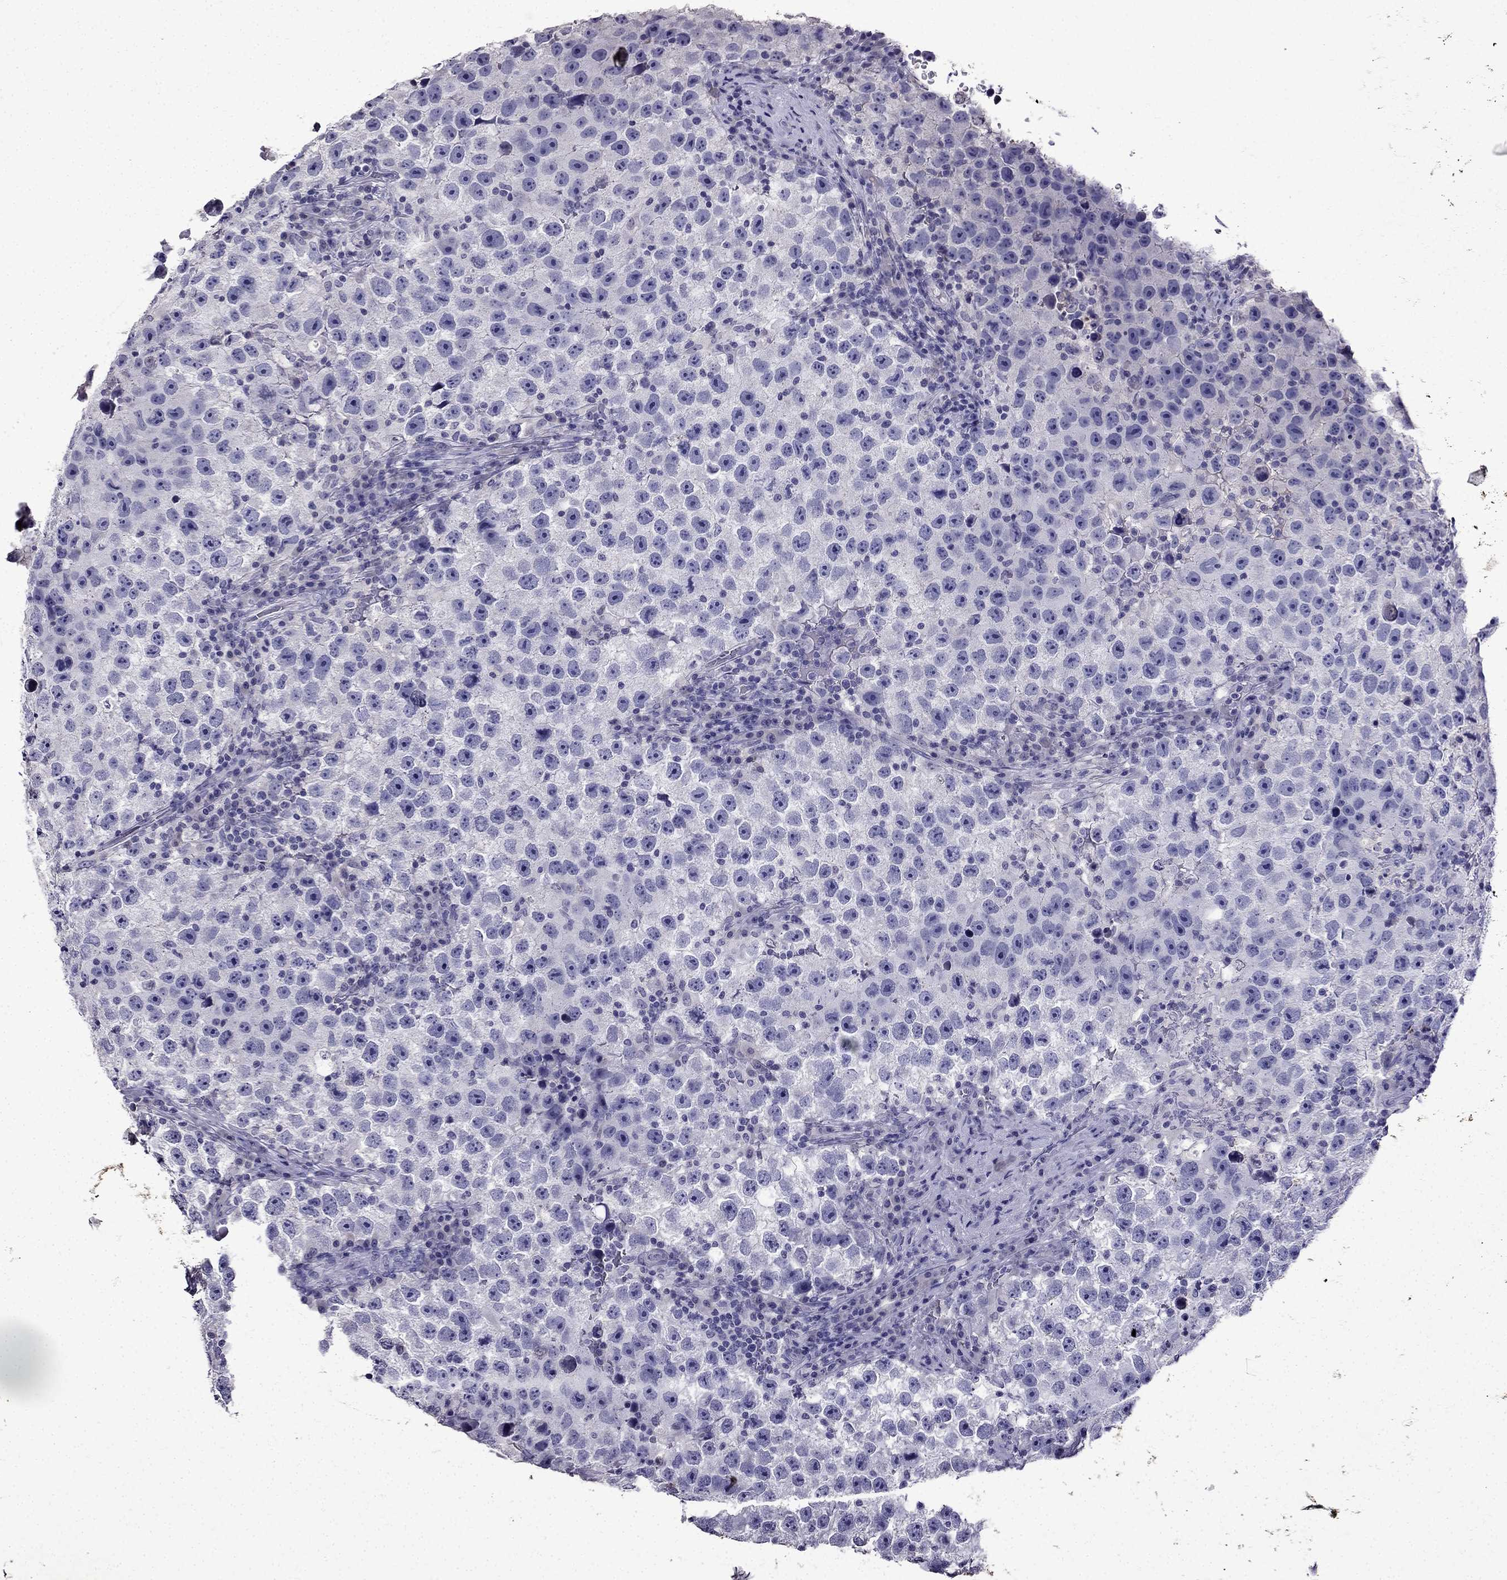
{"staining": {"intensity": "negative", "quantity": "none", "location": "none"}, "tissue": "testis cancer", "cell_type": "Tumor cells", "image_type": "cancer", "snomed": [{"axis": "morphology", "description": "Normal tissue, NOS"}, {"axis": "morphology", "description": "Seminoma, NOS"}, {"axis": "topography", "description": "Testis"}], "caption": "DAB (3,3'-diaminobenzidine) immunohistochemical staining of testis cancer exhibits no significant positivity in tumor cells.", "gene": "DNAH17", "patient": {"sex": "male", "age": 31}}